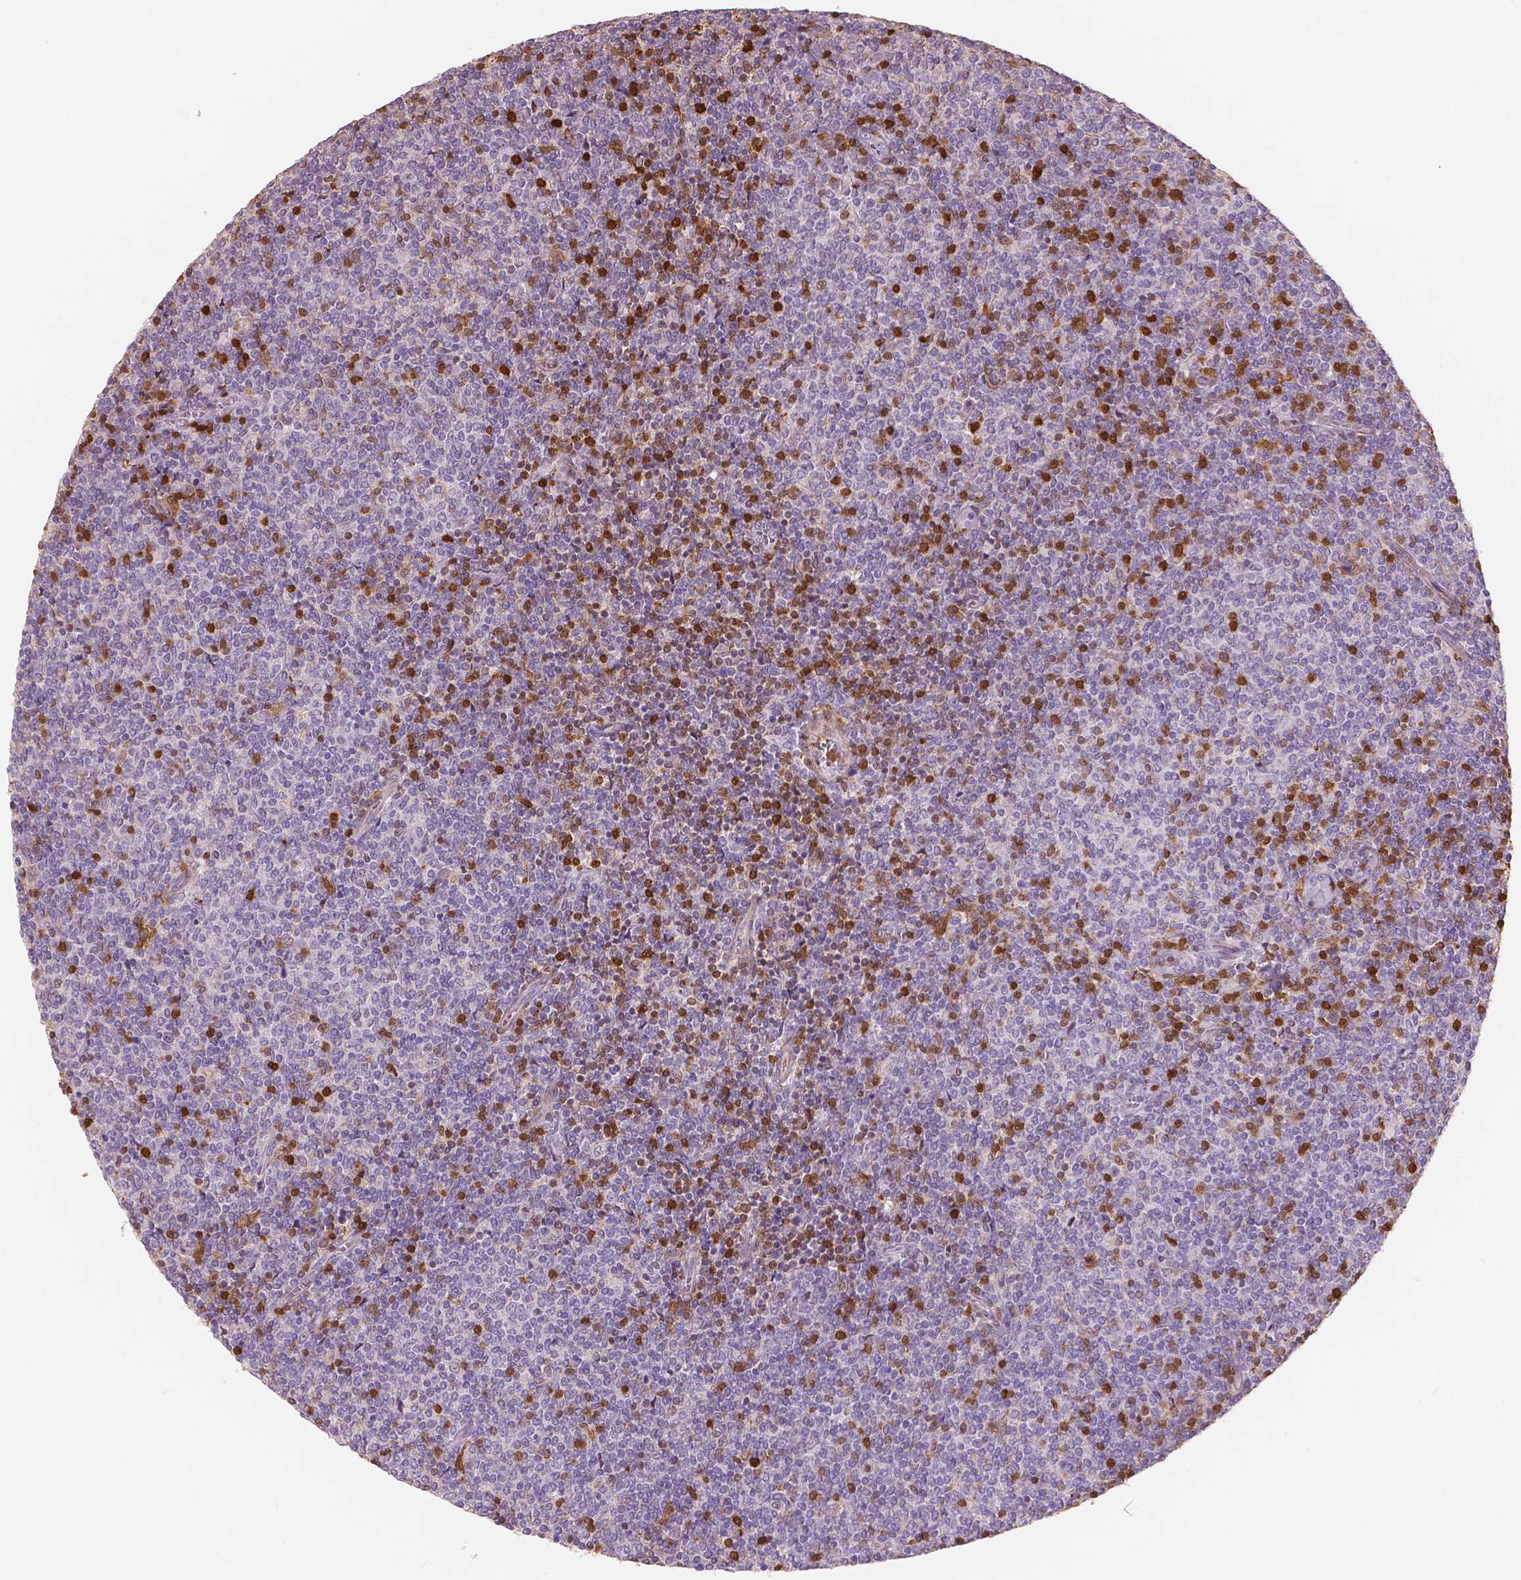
{"staining": {"intensity": "negative", "quantity": "none", "location": "none"}, "tissue": "lymphoma", "cell_type": "Tumor cells", "image_type": "cancer", "snomed": [{"axis": "morphology", "description": "Malignant lymphoma, non-Hodgkin's type, Low grade"}, {"axis": "topography", "description": "Lymph node"}], "caption": "IHC of human low-grade malignant lymphoma, non-Hodgkin's type demonstrates no expression in tumor cells. (DAB IHC visualized using brightfield microscopy, high magnification).", "gene": "S100A4", "patient": {"sex": "male", "age": 52}}